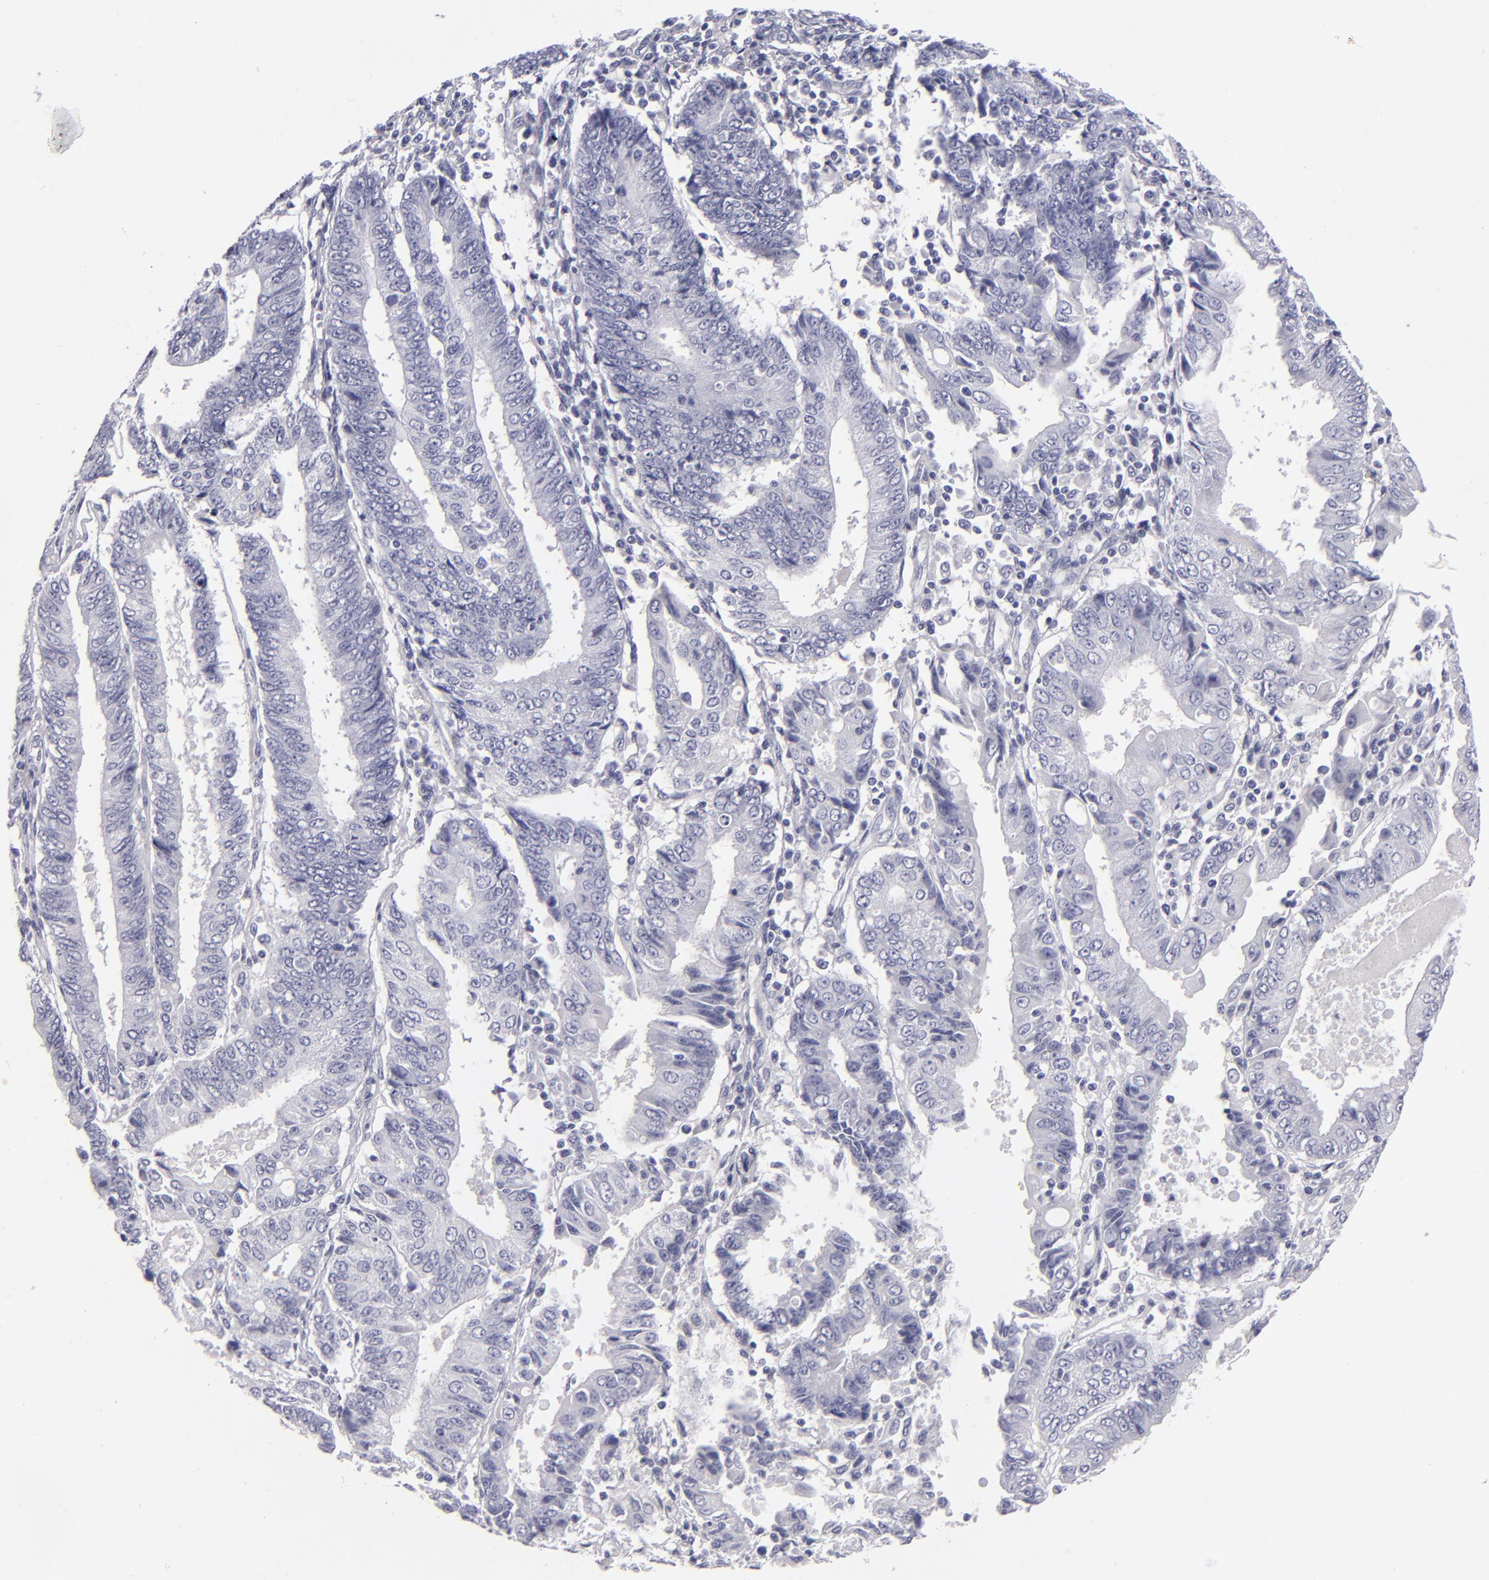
{"staining": {"intensity": "negative", "quantity": "none", "location": "none"}, "tissue": "endometrial cancer", "cell_type": "Tumor cells", "image_type": "cancer", "snomed": [{"axis": "morphology", "description": "Adenocarcinoma, NOS"}, {"axis": "topography", "description": "Endometrium"}], "caption": "An immunohistochemistry image of adenocarcinoma (endometrial) is shown. There is no staining in tumor cells of adenocarcinoma (endometrial). The staining was performed using DAB to visualize the protein expression in brown, while the nuclei were stained in blue with hematoxylin (Magnification: 20x).", "gene": "F13A1", "patient": {"sex": "female", "age": 75}}